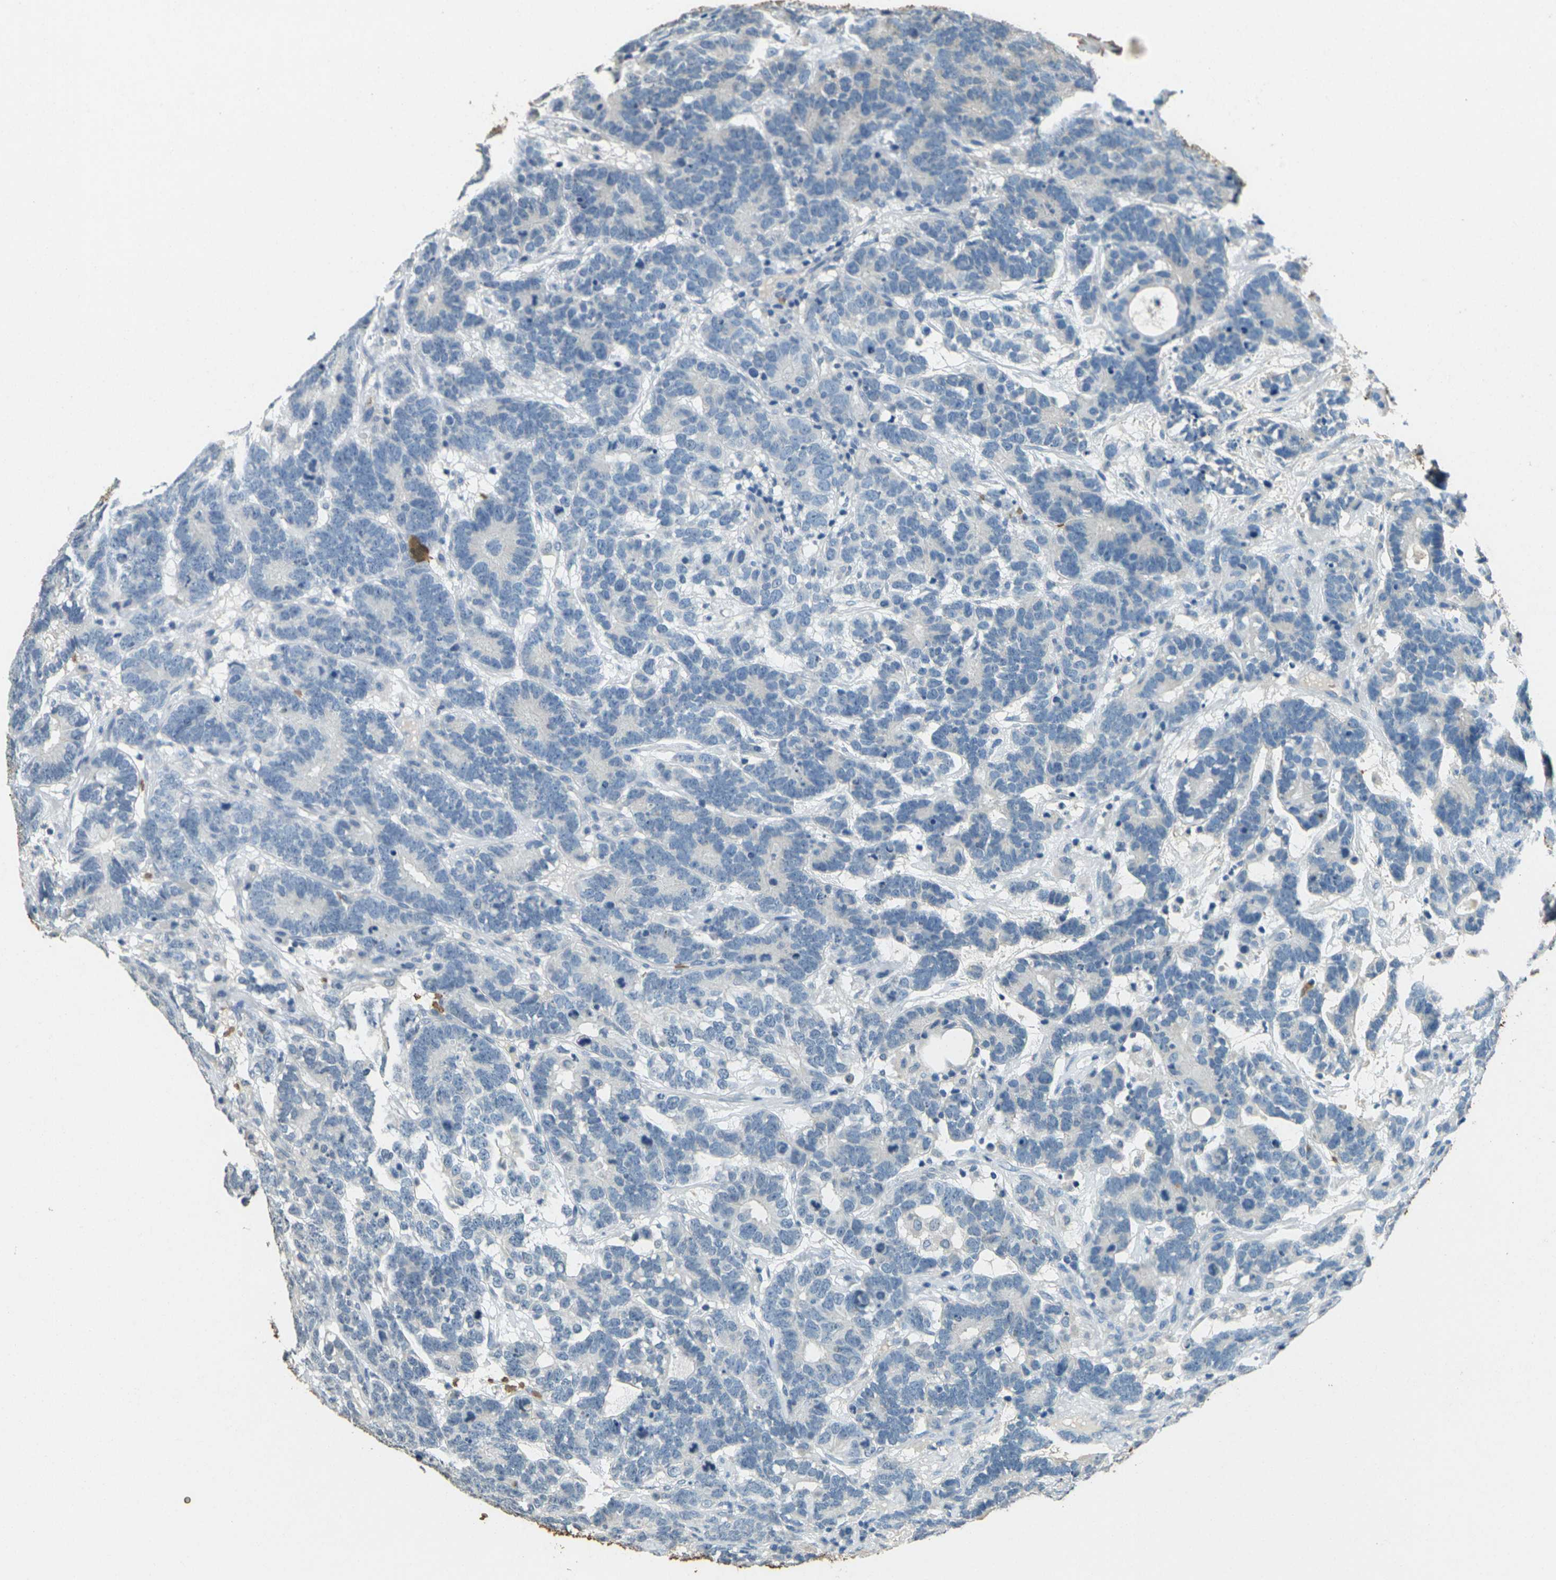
{"staining": {"intensity": "negative", "quantity": "none", "location": "none"}, "tissue": "testis cancer", "cell_type": "Tumor cells", "image_type": "cancer", "snomed": [{"axis": "morphology", "description": "Carcinoma, Embryonal, NOS"}, {"axis": "topography", "description": "Testis"}], "caption": "Embryonal carcinoma (testis) was stained to show a protein in brown. There is no significant positivity in tumor cells.", "gene": "HBB", "patient": {"sex": "male", "age": 26}}